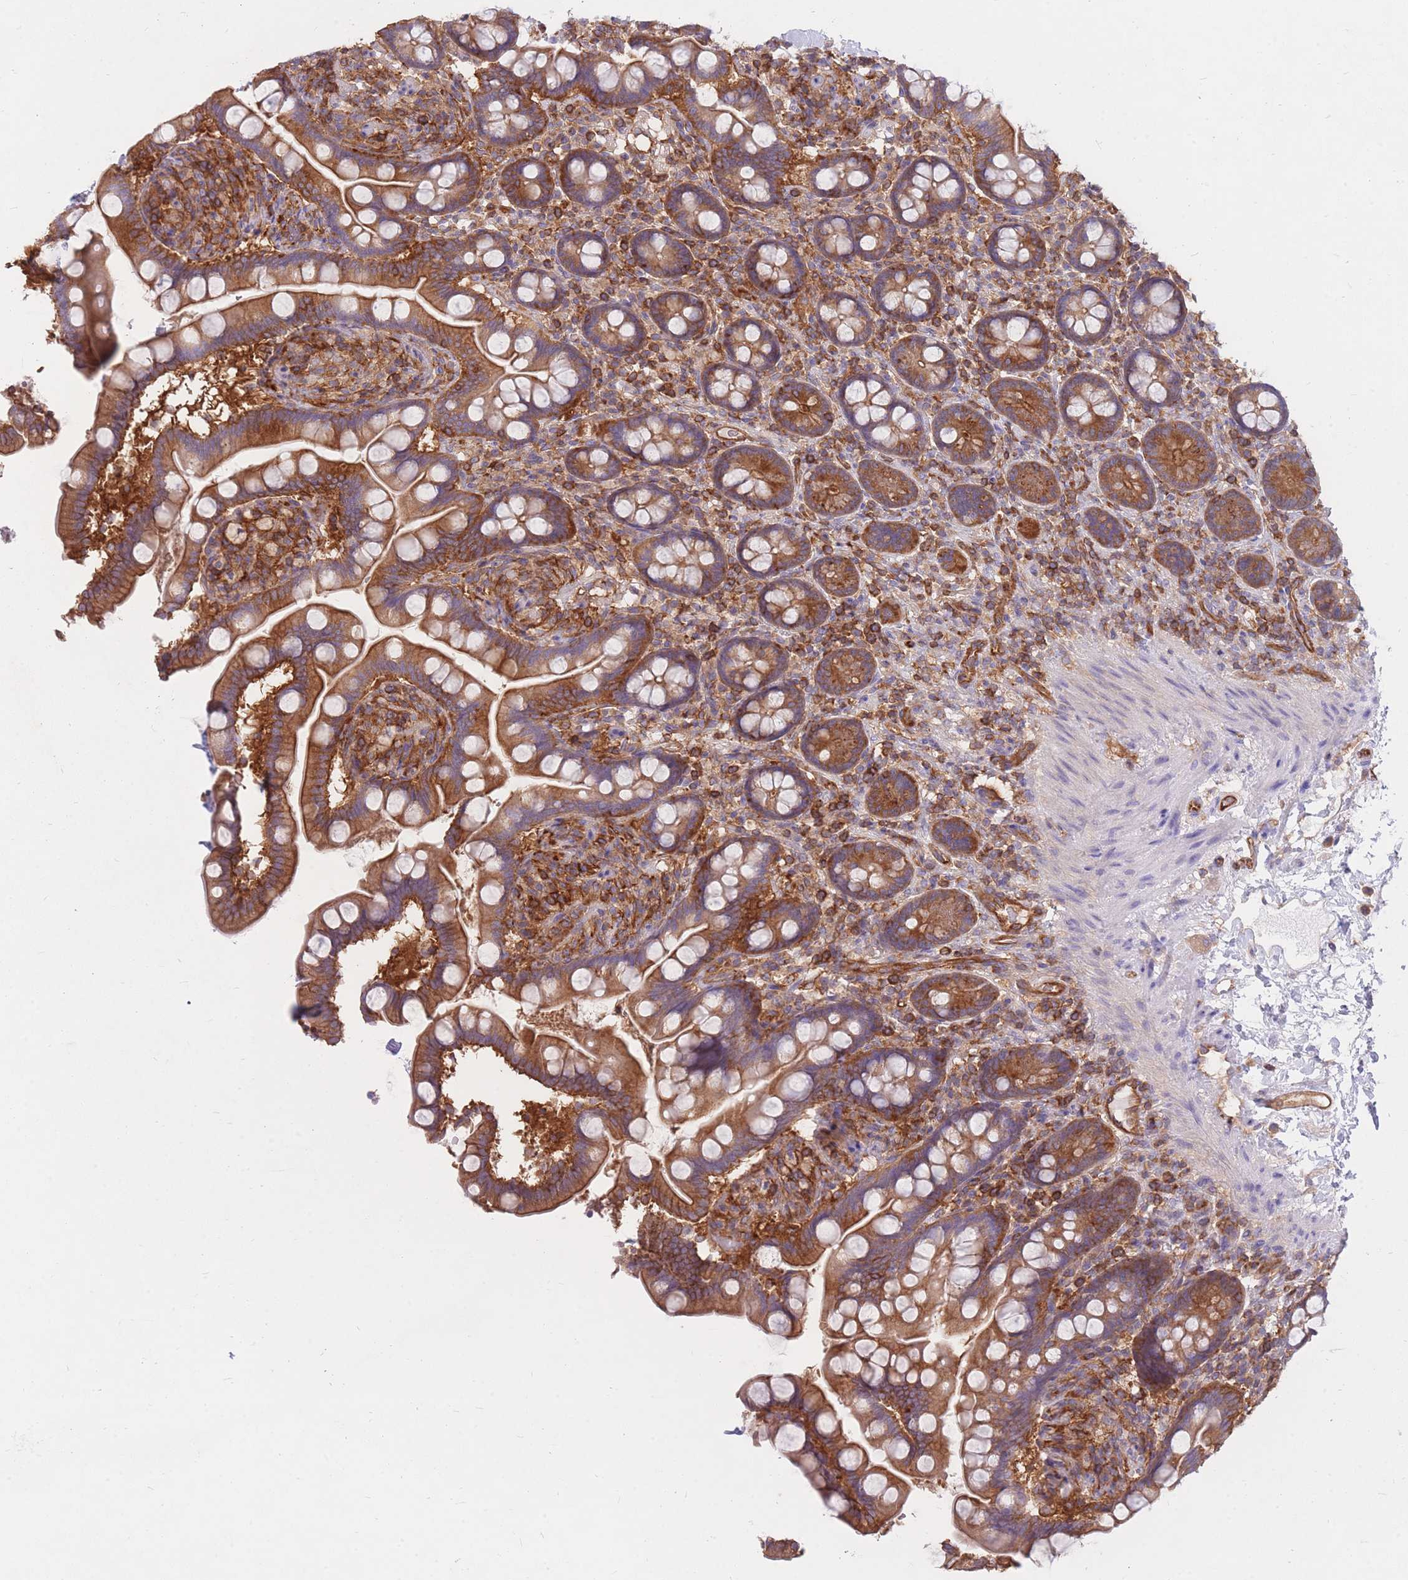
{"staining": {"intensity": "moderate", "quantity": ">75%", "location": "cytoplasmic/membranous"}, "tissue": "small intestine", "cell_type": "Glandular cells", "image_type": "normal", "snomed": [{"axis": "morphology", "description": "Normal tissue, NOS"}, {"axis": "topography", "description": "Small intestine"}], "caption": "The micrograph exhibits staining of unremarkable small intestine, revealing moderate cytoplasmic/membranous protein staining (brown color) within glandular cells. (DAB (3,3'-diaminobenzidine) = brown stain, brightfield microscopy at high magnification).", "gene": "GGA1", "patient": {"sex": "female", "age": 64}}